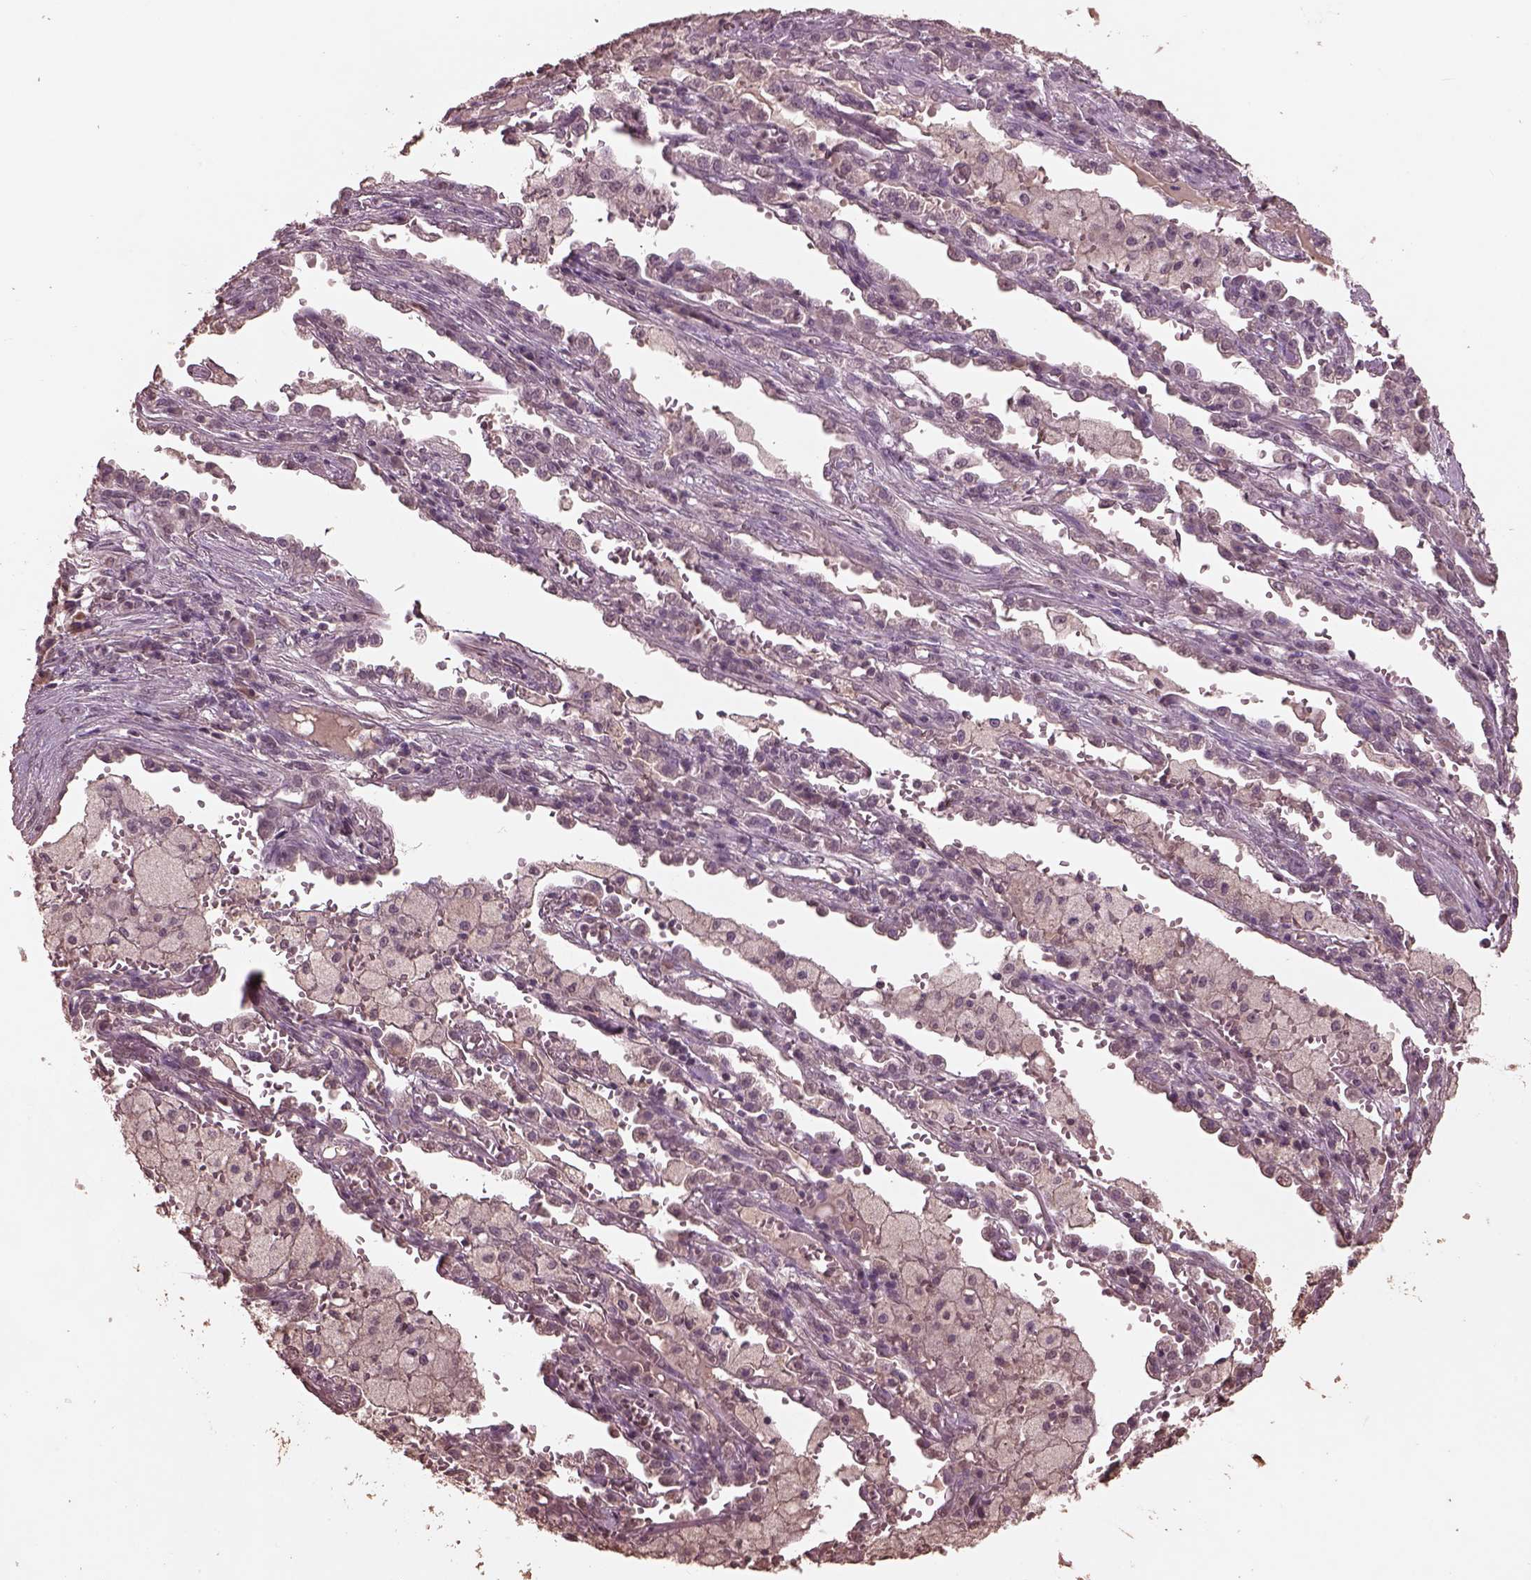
{"staining": {"intensity": "negative", "quantity": "none", "location": "none"}, "tissue": "lung cancer", "cell_type": "Tumor cells", "image_type": "cancer", "snomed": [{"axis": "morphology", "description": "Adenocarcinoma, NOS"}, {"axis": "topography", "description": "Lung"}], "caption": "High magnification brightfield microscopy of lung adenocarcinoma stained with DAB (brown) and counterstained with hematoxylin (blue): tumor cells show no significant expression.", "gene": "CPT1C", "patient": {"sex": "male", "age": 57}}